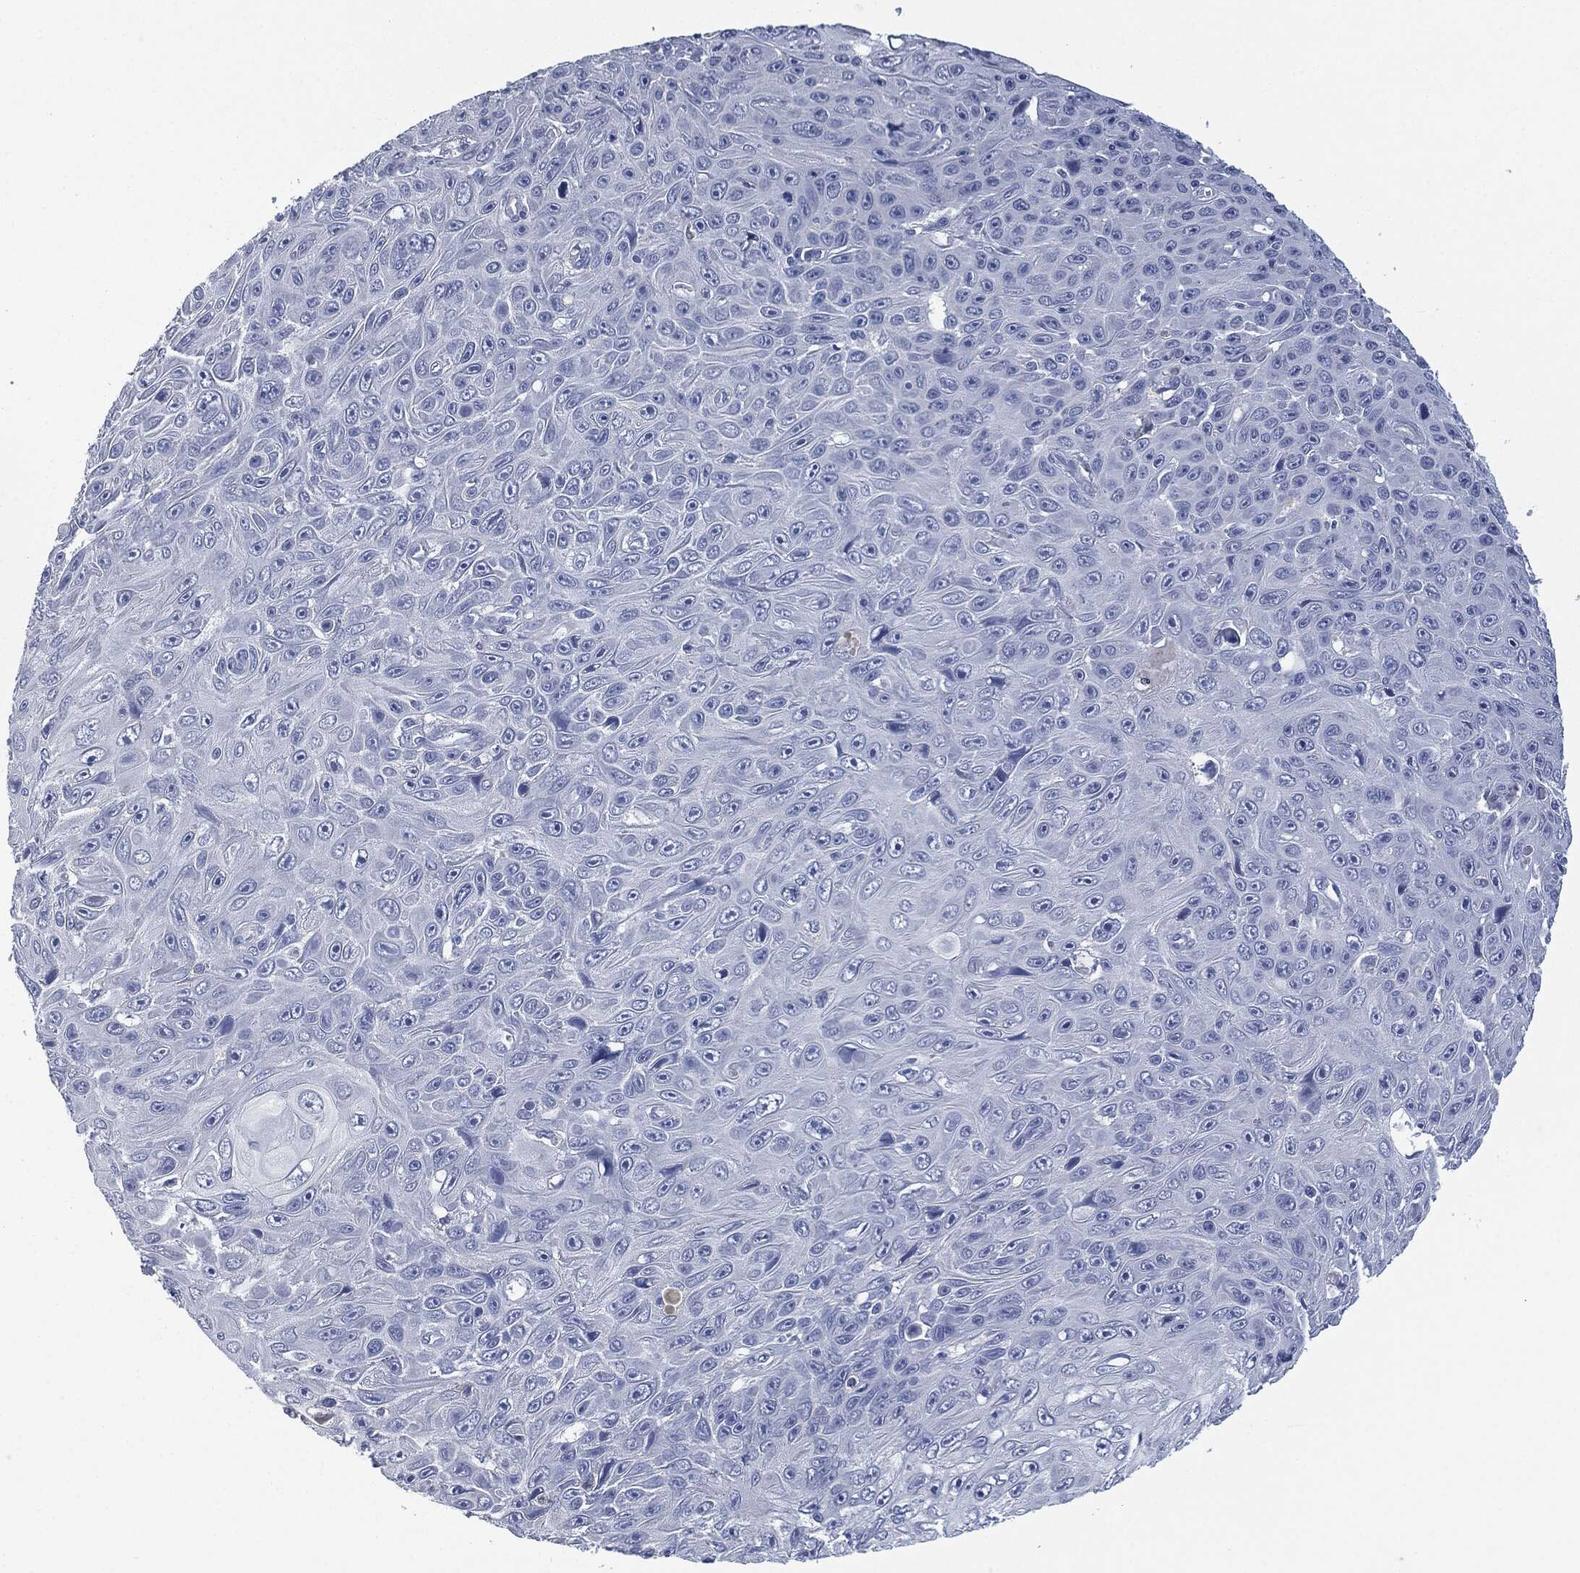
{"staining": {"intensity": "negative", "quantity": "none", "location": "none"}, "tissue": "skin cancer", "cell_type": "Tumor cells", "image_type": "cancer", "snomed": [{"axis": "morphology", "description": "Squamous cell carcinoma, NOS"}, {"axis": "topography", "description": "Skin"}], "caption": "IHC photomicrograph of skin cancer (squamous cell carcinoma) stained for a protein (brown), which exhibits no expression in tumor cells.", "gene": "CEACAM8", "patient": {"sex": "male", "age": 82}}